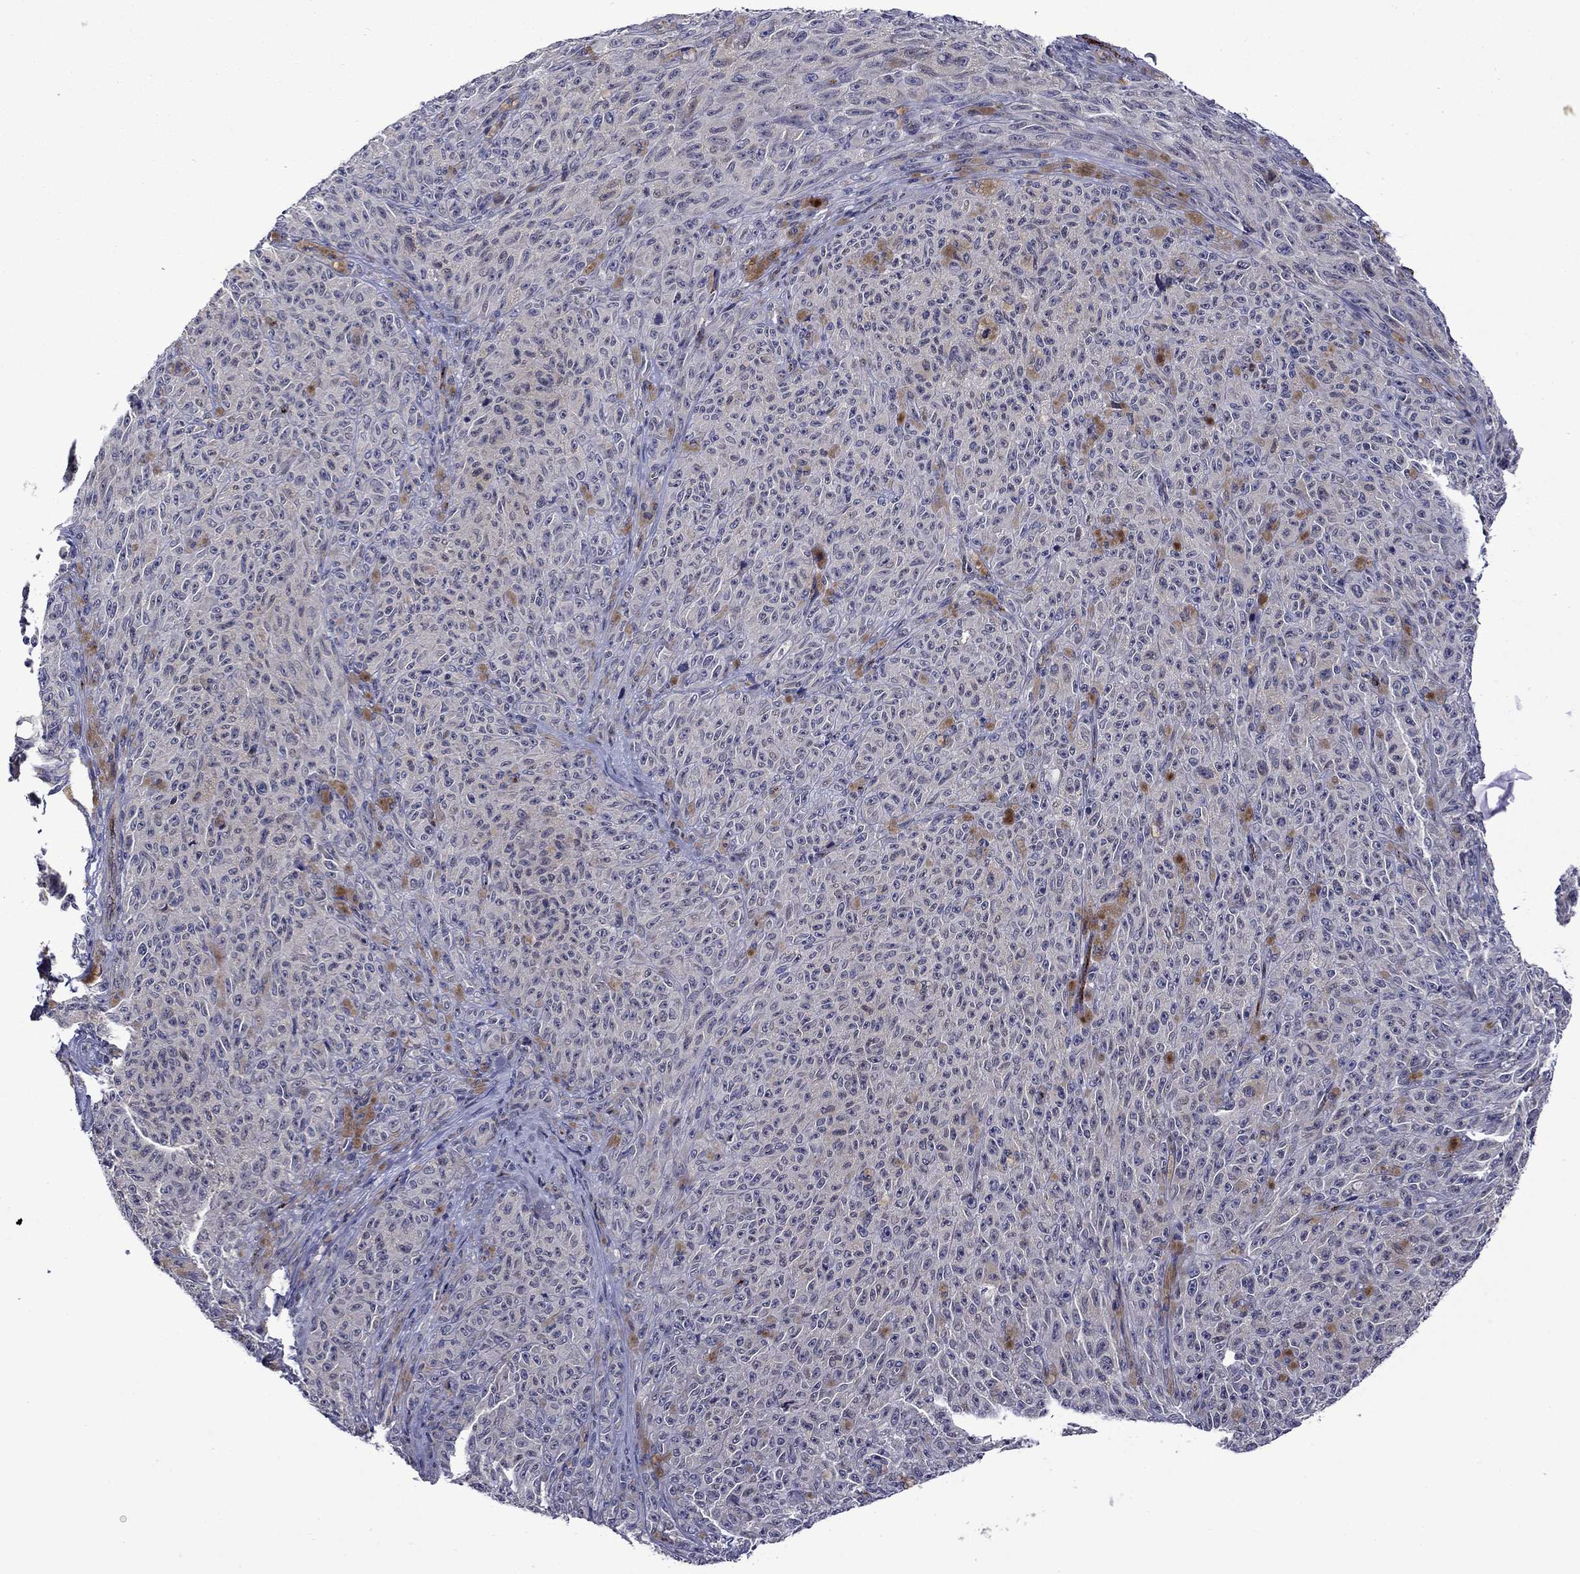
{"staining": {"intensity": "negative", "quantity": "none", "location": "none"}, "tissue": "melanoma", "cell_type": "Tumor cells", "image_type": "cancer", "snomed": [{"axis": "morphology", "description": "Malignant melanoma, NOS"}, {"axis": "topography", "description": "Skin"}], "caption": "Micrograph shows no significant protein positivity in tumor cells of melanoma.", "gene": "SLITRK1", "patient": {"sex": "female", "age": 82}}